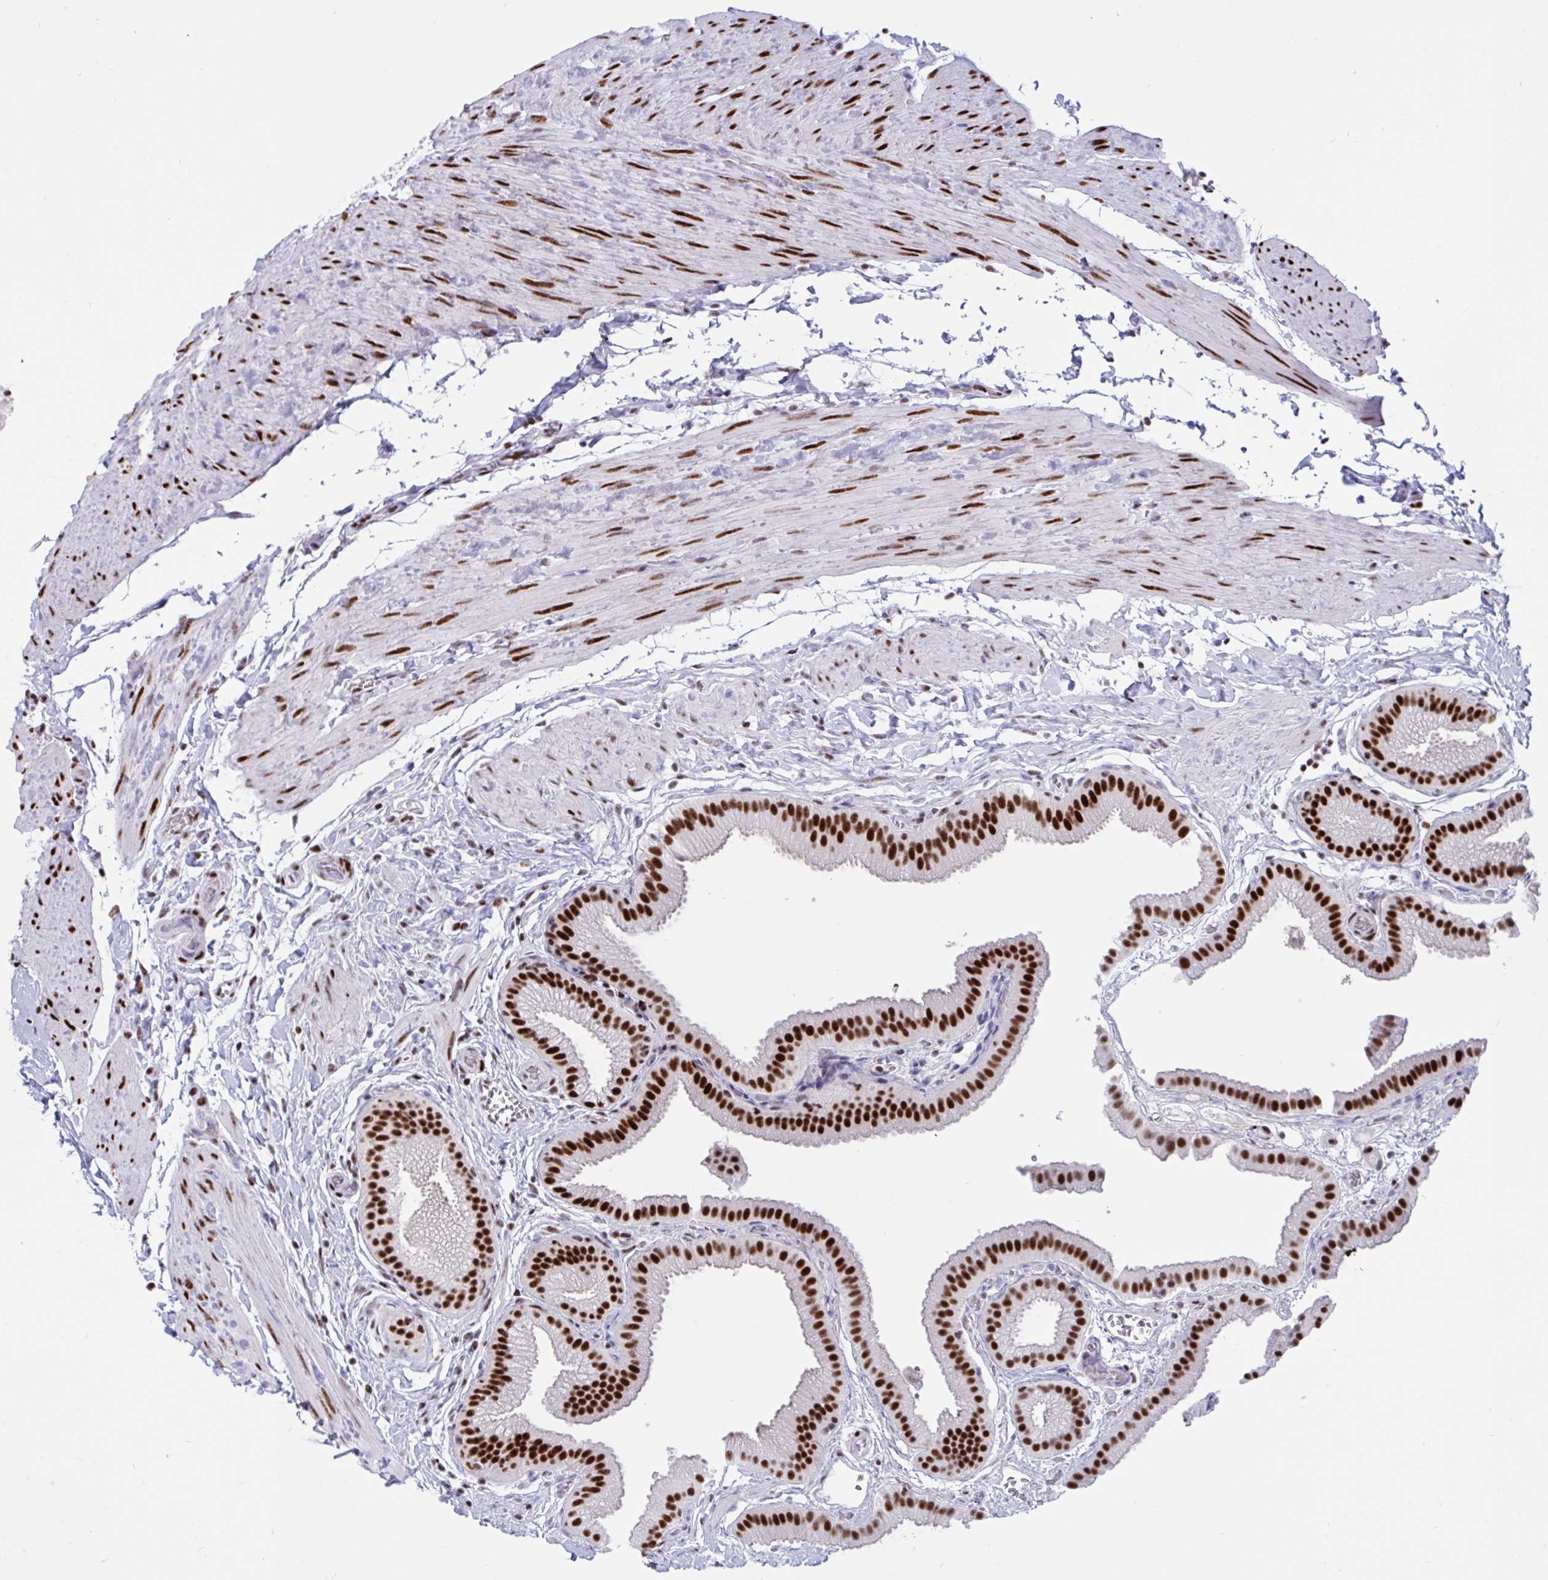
{"staining": {"intensity": "strong", "quantity": ">75%", "location": "nuclear"}, "tissue": "gallbladder", "cell_type": "Glandular cells", "image_type": "normal", "snomed": [{"axis": "morphology", "description": "Normal tissue, NOS"}, {"axis": "topography", "description": "Gallbladder"}], "caption": "Immunohistochemical staining of normal gallbladder displays strong nuclear protein positivity in approximately >75% of glandular cells. The staining was performed using DAB (3,3'-diaminobenzidine), with brown indicating positive protein expression. Nuclei are stained blue with hematoxylin.", "gene": "IKZF2", "patient": {"sex": "female", "age": 63}}